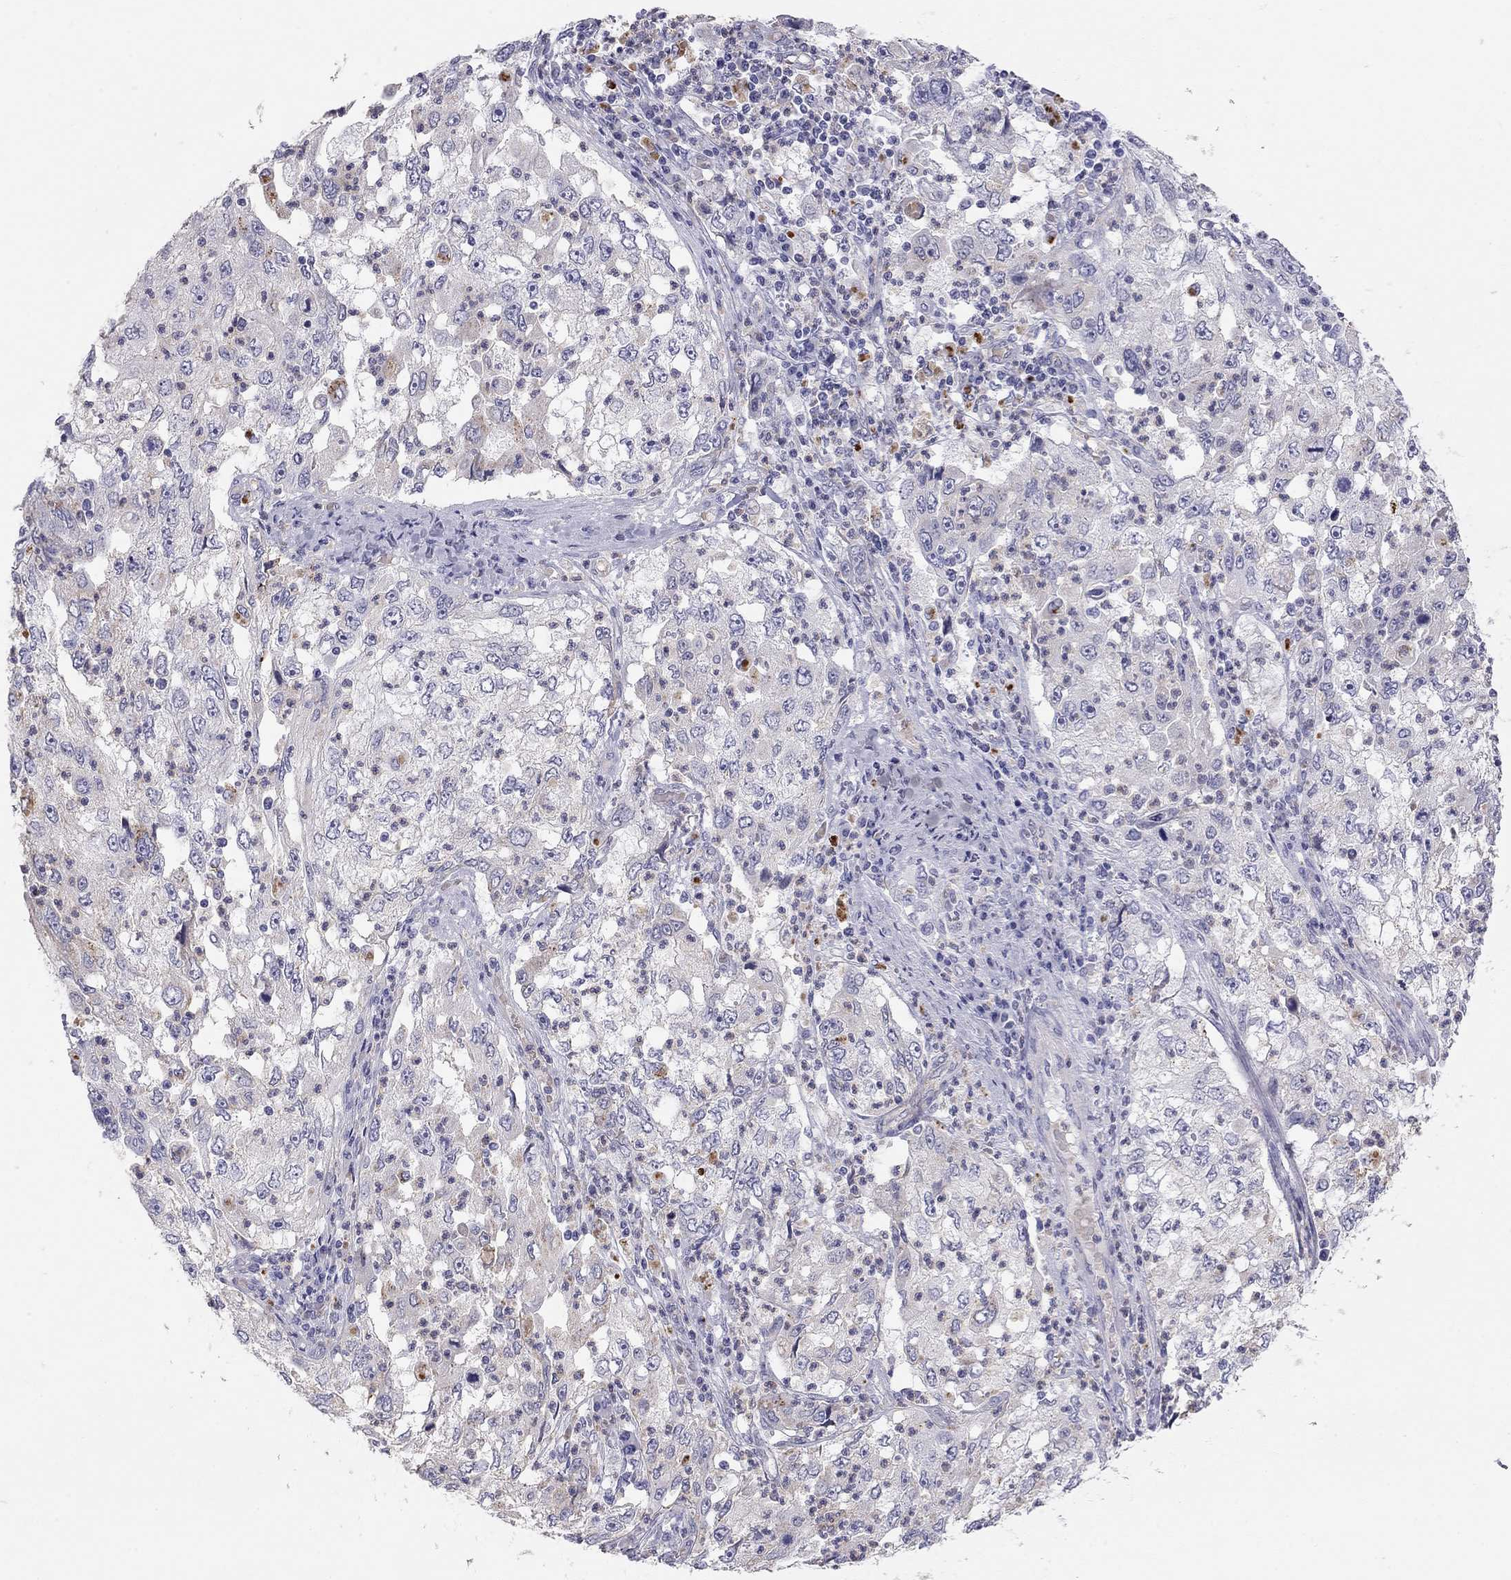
{"staining": {"intensity": "moderate", "quantity": "<25%", "location": "cytoplasmic/membranous"}, "tissue": "cervical cancer", "cell_type": "Tumor cells", "image_type": "cancer", "snomed": [{"axis": "morphology", "description": "Squamous cell carcinoma, NOS"}, {"axis": "topography", "description": "Cervix"}], "caption": "Immunohistochemical staining of human cervical cancer shows moderate cytoplasmic/membranous protein positivity in approximately <25% of tumor cells.", "gene": "TDRD6", "patient": {"sex": "female", "age": 36}}